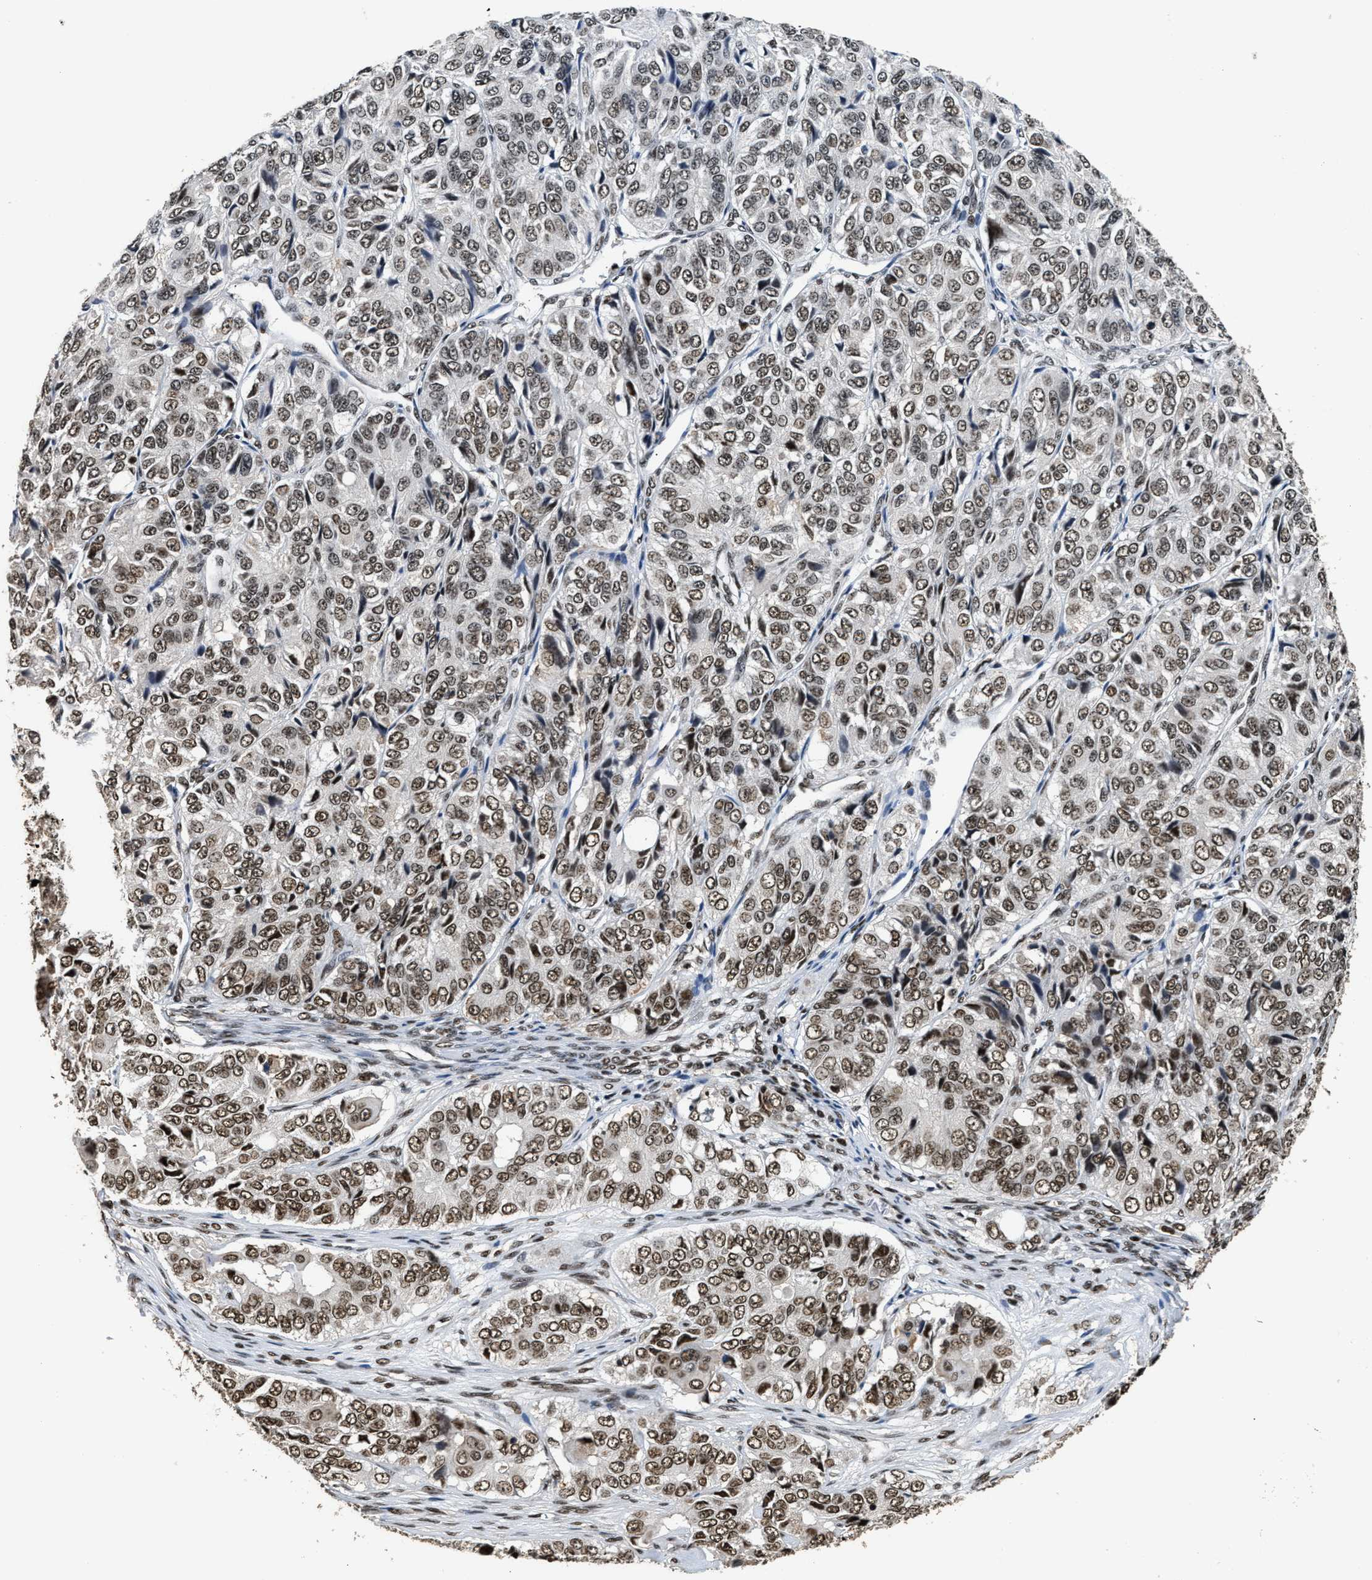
{"staining": {"intensity": "weak", "quantity": ">75%", "location": "nuclear"}, "tissue": "ovarian cancer", "cell_type": "Tumor cells", "image_type": "cancer", "snomed": [{"axis": "morphology", "description": "Carcinoma, endometroid"}, {"axis": "topography", "description": "Ovary"}], "caption": "Ovarian cancer (endometroid carcinoma) stained with a protein marker exhibits weak staining in tumor cells.", "gene": "RAD21", "patient": {"sex": "female", "age": 51}}